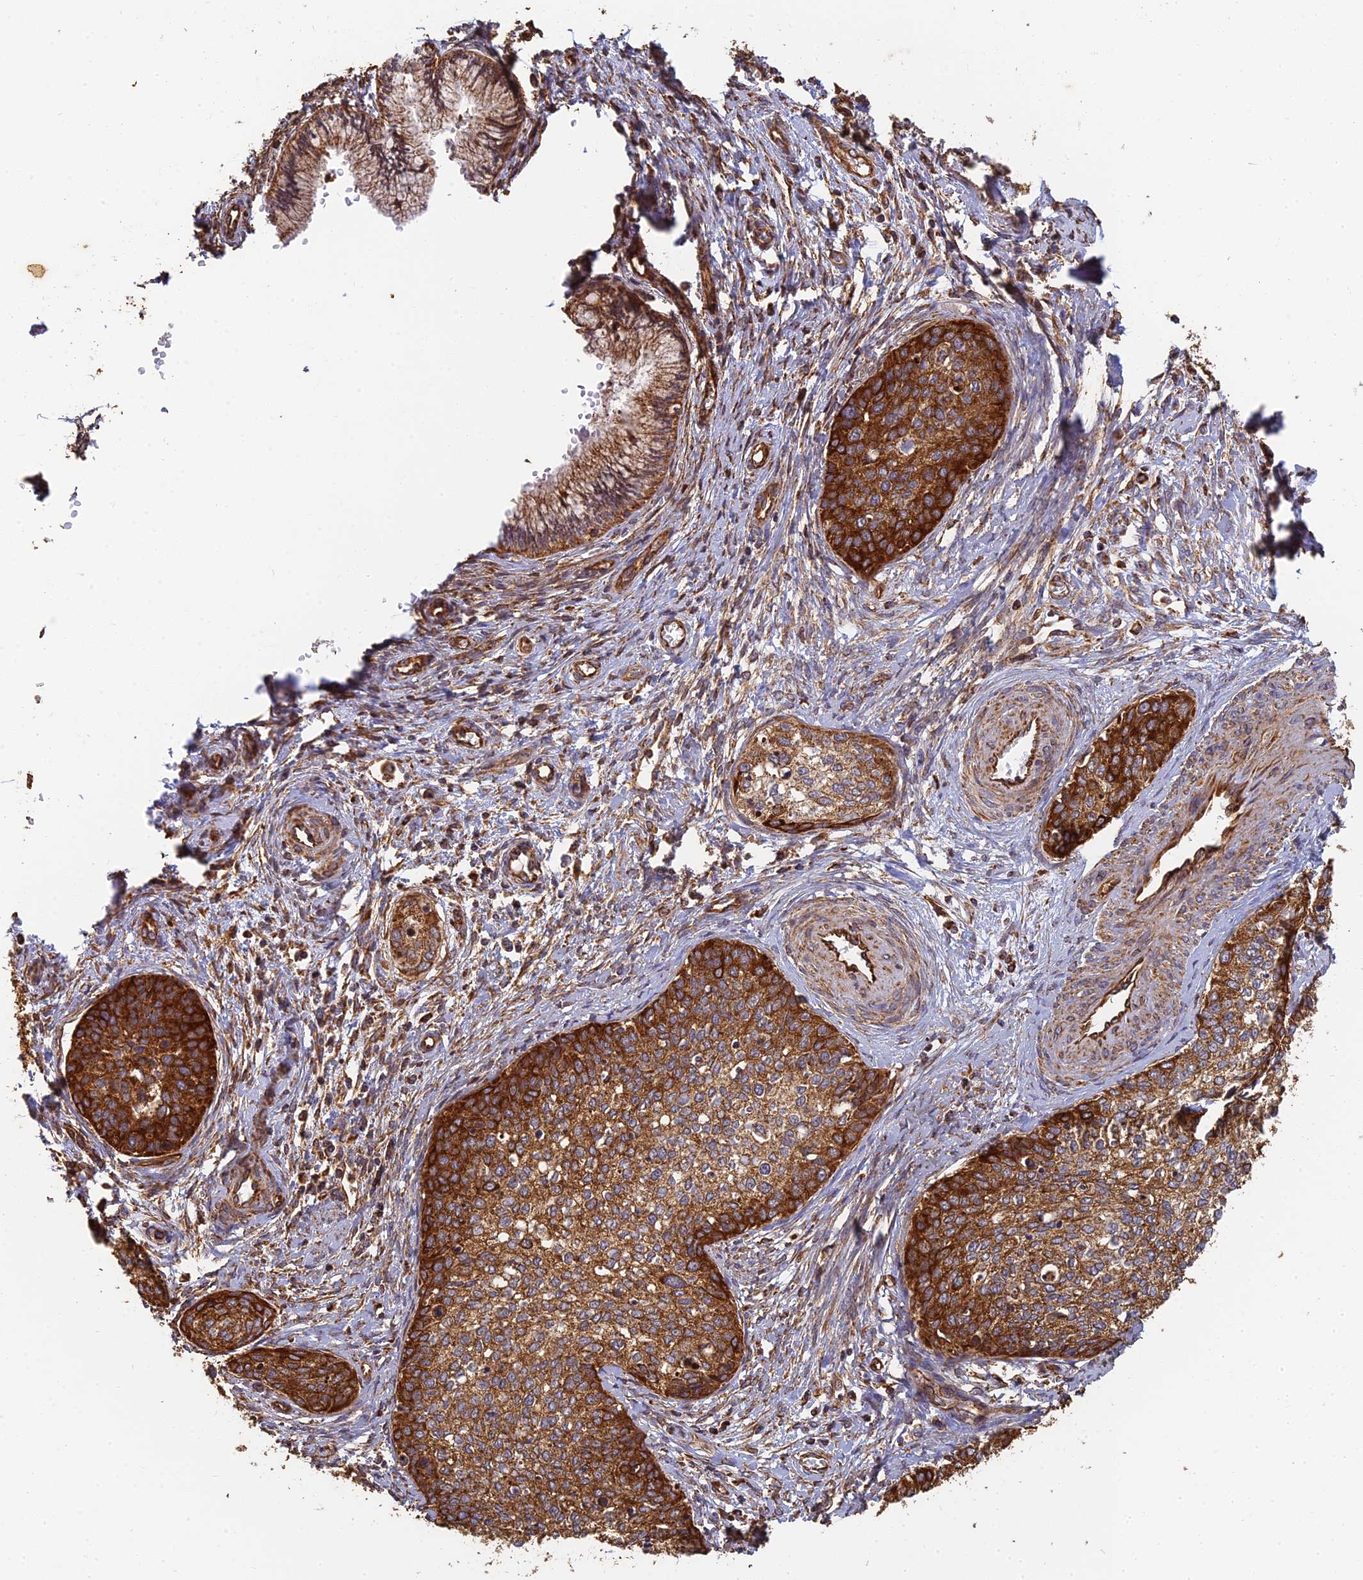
{"staining": {"intensity": "strong", "quantity": ">75%", "location": "cytoplasmic/membranous"}, "tissue": "cervical cancer", "cell_type": "Tumor cells", "image_type": "cancer", "snomed": [{"axis": "morphology", "description": "Squamous cell carcinoma, NOS"}, {"axis": "topography", "description": "Cervix"}], "caption": "About >75% of tumor cells in human cervical squamous cell carcinoma exhibit strong cytoplasmic/membranous protein positivity as visualized by brown immunohistochemical staining.", "gene": "DSTYK", "patient": {"sex": "female", "age": 37}}